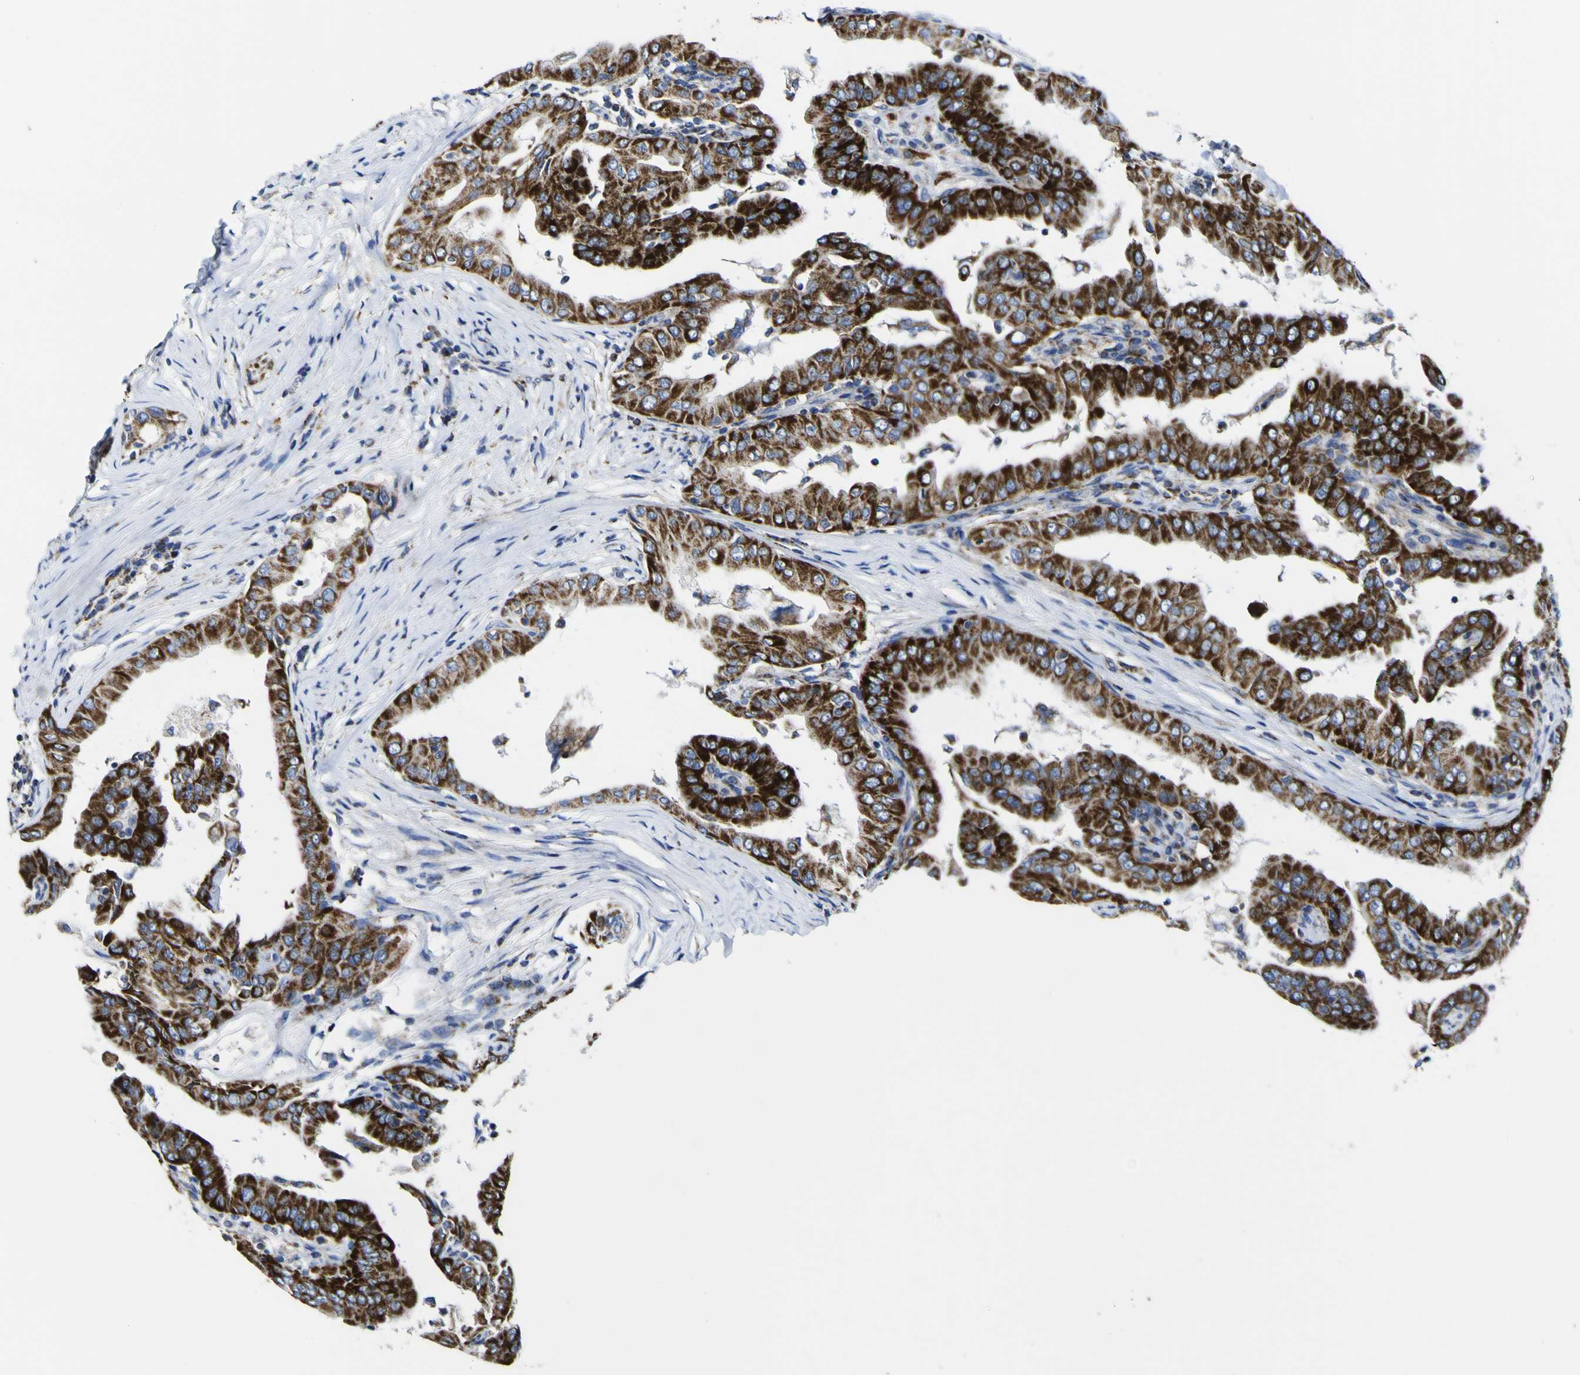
{"staining": {"intensity": "strong", "quantity": ">75%", "location": "cytoplasmic/membranous"}, "tissue": "thyroid cancer", "cell_type": "Tumor cells", "image_type": "cancer", "snomed": [{"axis": "morphology", "description": "Papillary adenocarcinoma, NOS"}, {"axis": "topography", "description": "Thyroid gland"}], "caption": "Thyroid cancer (papillary adenocarcinoma) tissue displays strong cytoplasmic/membranous staining in approximately >75% of tumor cells", "gene": "CCDC90B", "patient": {"sex": "male", "age": 33}}